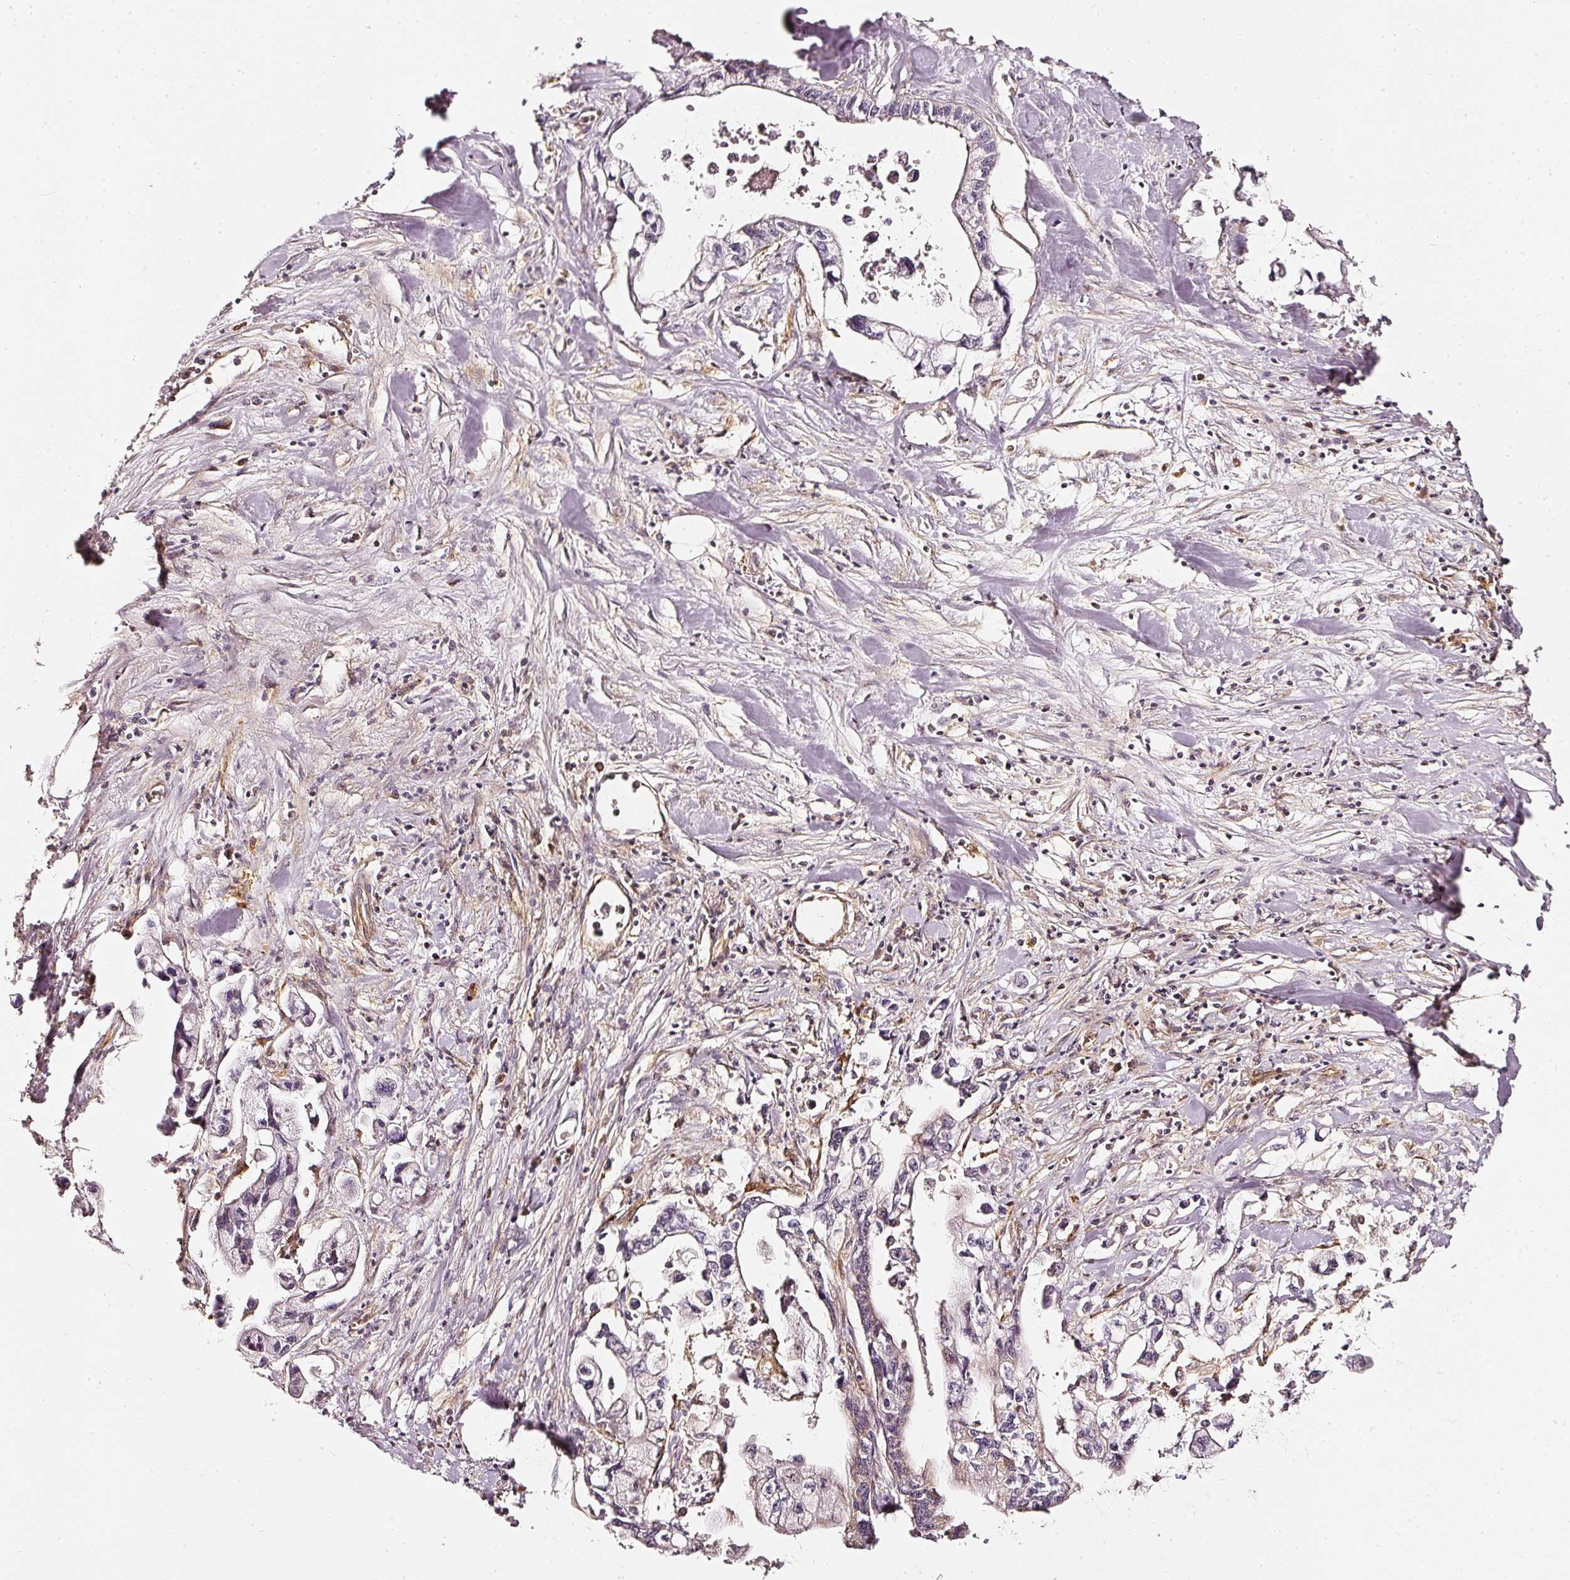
{"staining": {"intensity": "negative", "quantity": "none", "location": "none"}, "tissue": "pancreatic cancer", "cell_type": "Tumor cells", "image_type": "cancer", "snomed": [{"axis": "morphology", "description": "Adenocarcinoma, NOS"}, {"axis": "topography", "description": "Pancreas"}], "caption": "The photomicrograph displays no staining of tumor cells in pancreatic cancer (adenocarcinoma).", "gene": "ASMTL", "patient": {"sex": "male", "age": 61}}